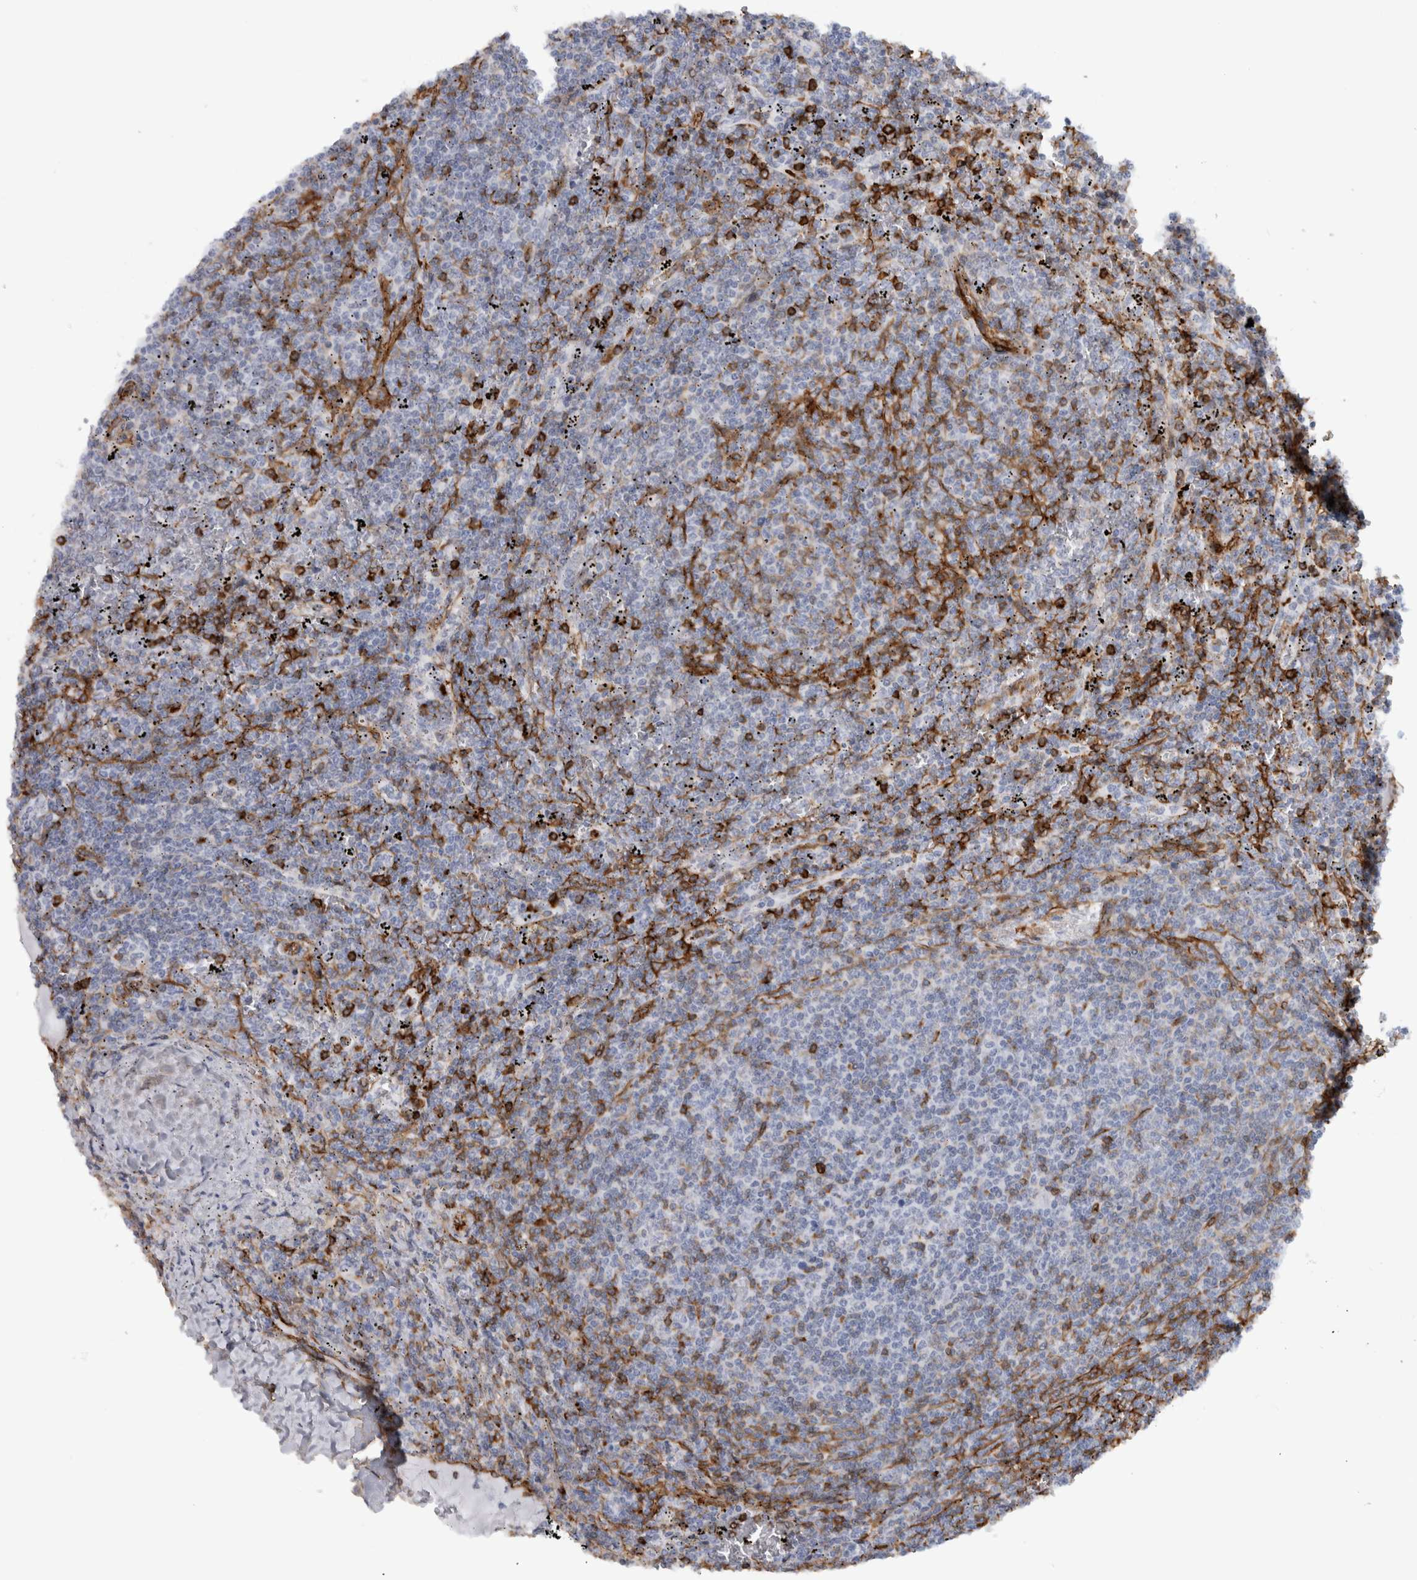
{"staining": {"intensity": "negative", "quantity": "none", "location": "none"}, "tissue": "lymphoma", "cell_type": "Tumor cells", "image_type": "cancer", "snomed": [{"axis": "morphology", "description": "Malignant lymphoma, non-Hodgkin's type, Low grade"}, {"axis": "topography", "description": "Spleen"}], "caption": "There is no significant expression in tumor cells of low-grade malignant lymphoma, non-Hodgkin's type.", "gene": "AHNAK", "patient": {"sex": "female", "age": 50}}